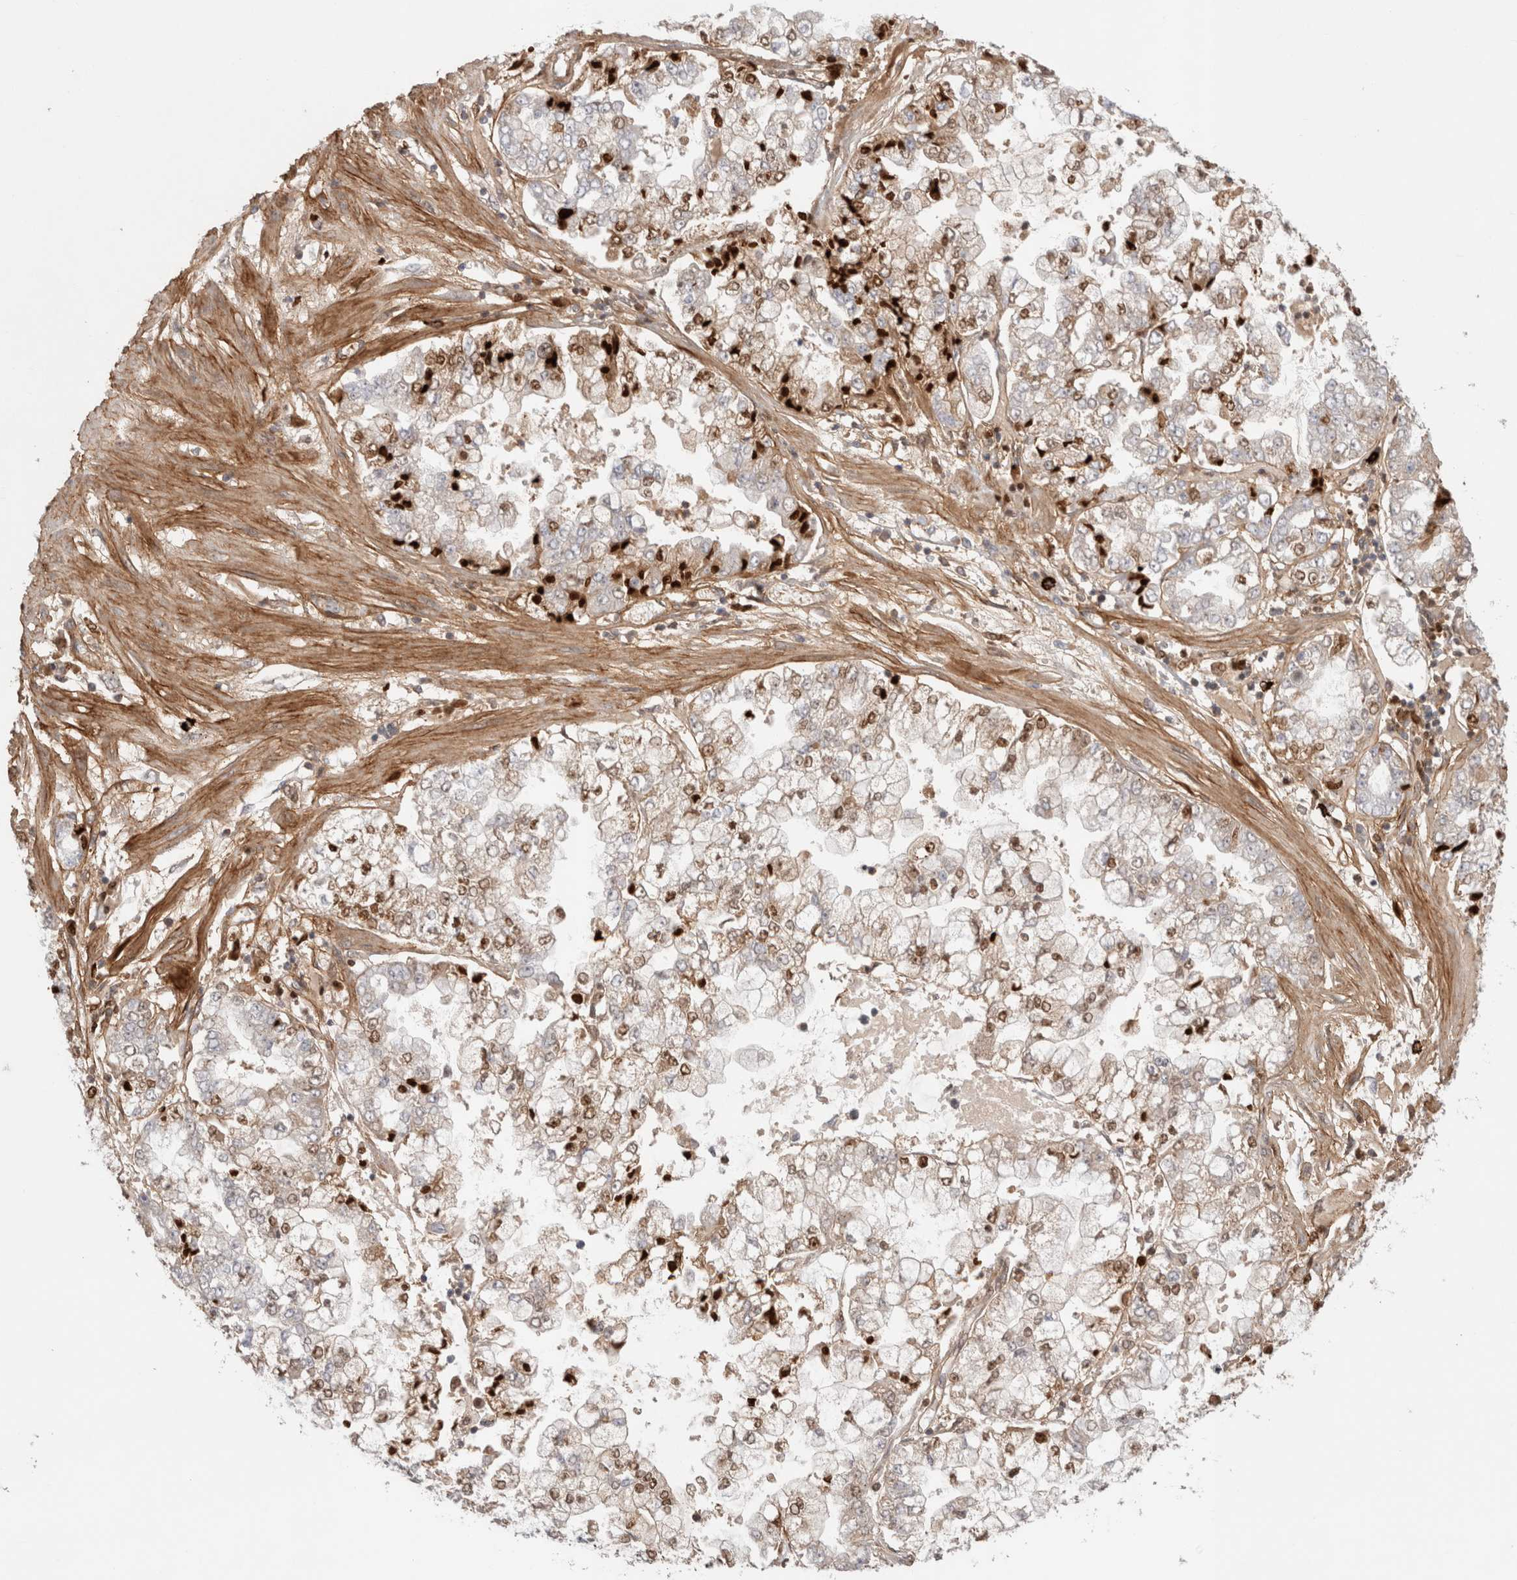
{"staining": {"intensity": "weak", "quantity": "25%-75%", "location": "nuclear"}, "tissue": "stomach cancer", "cell_type": "Tumor cells", "image_type": "cancer", "snomed": [{"axis": "morphology", "description": "Adenocarcinoma, NOS"}, {"axis": "topography", "description": "Stomach"}], "caption": "IHC micrograph of neoplastic tissue: human stomach adenocarcinoma stained using immunohistochemistry (IHC) demonstrates low levels of weak protein expression localized specifically in the nuclear of tumor cells, appearing as a nuclear brown color.", "gene": "HSPG2", "patient": {"sex": "male", "age": 76}}